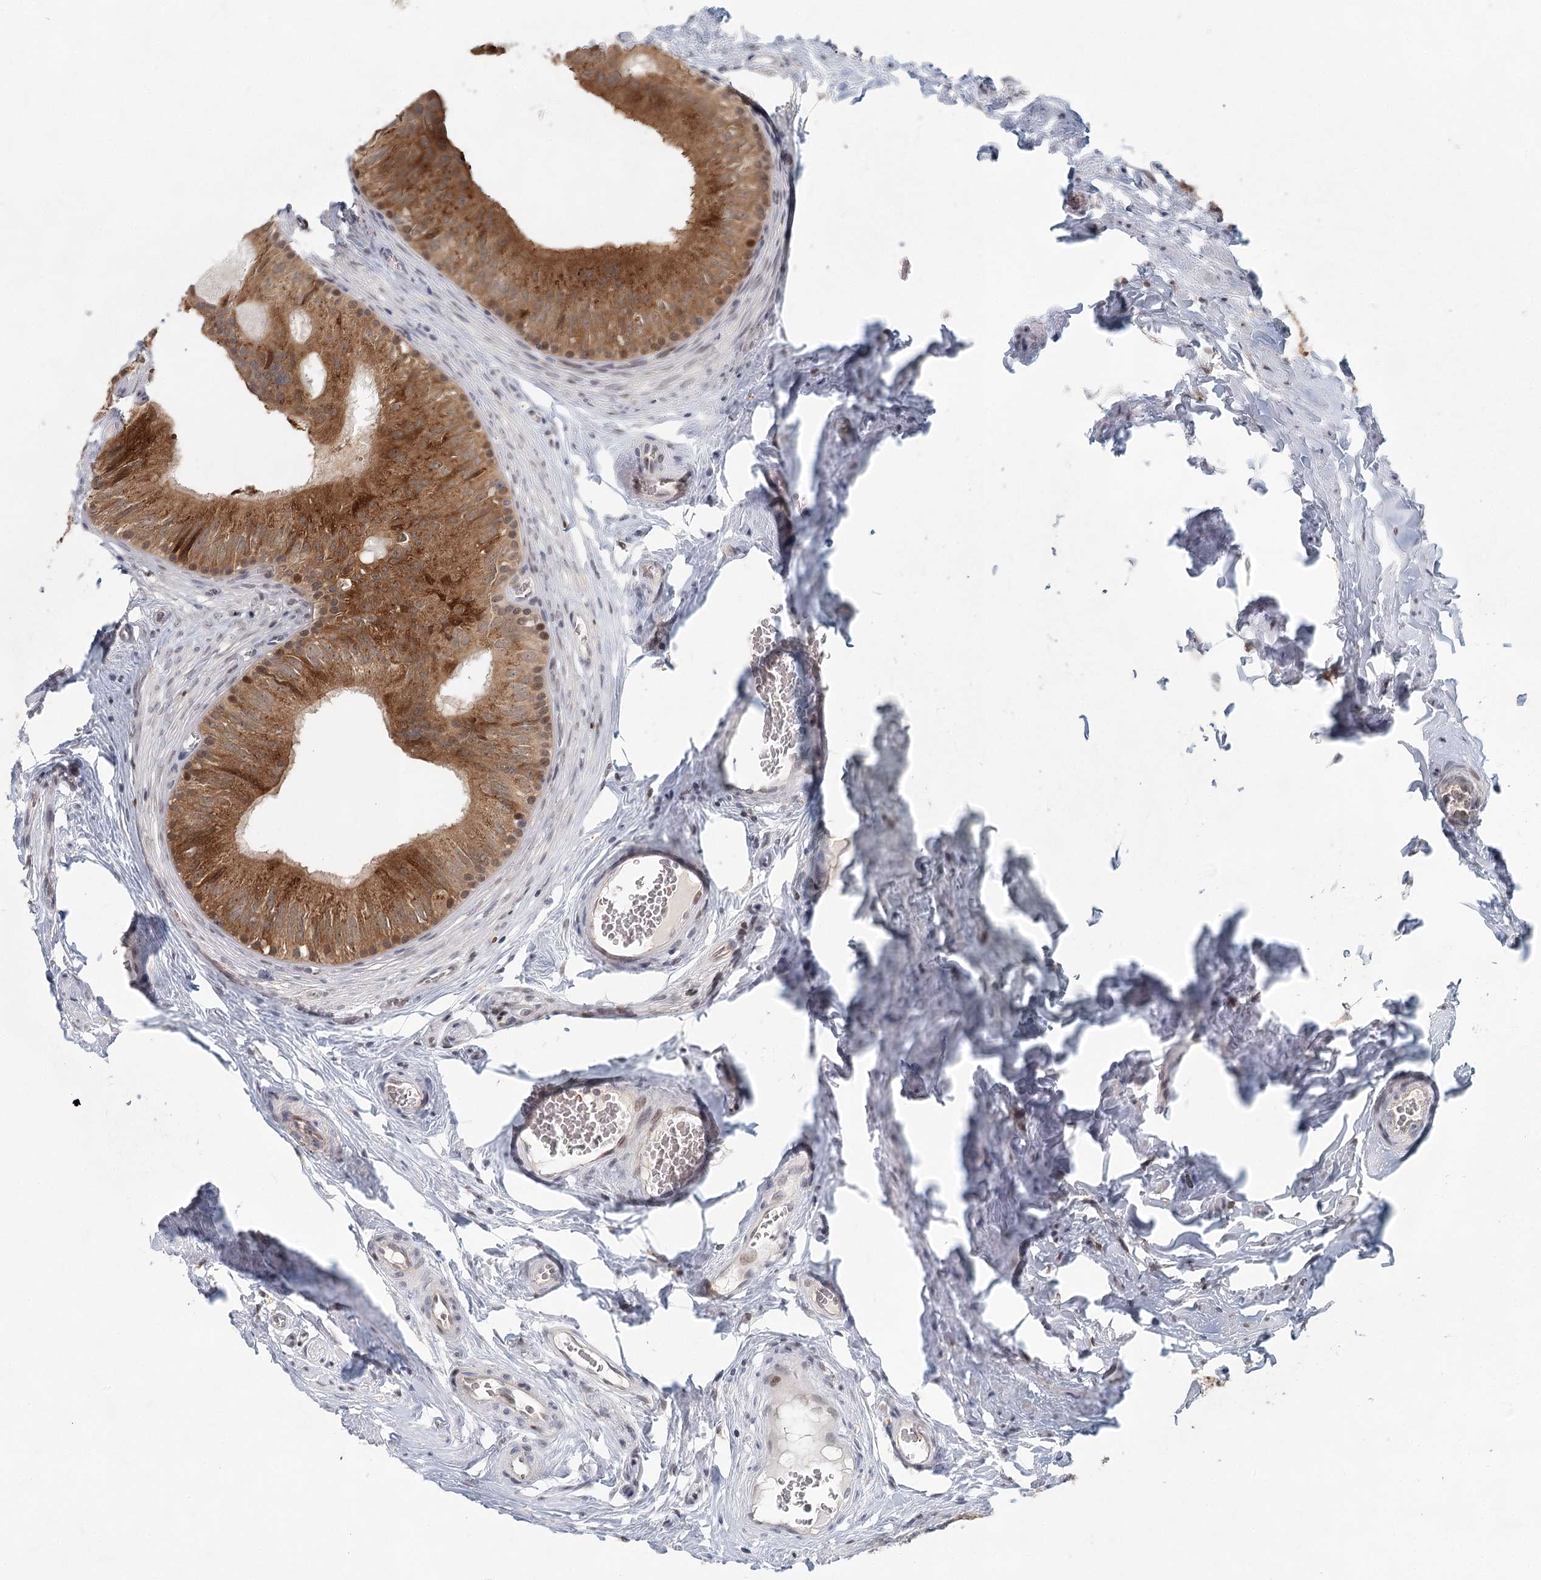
{"staining": {"intensity": "strong", "quantity": ">75%", "location": "cytoplasmic/membranous"}, "tissue": "epididymis", "cell_type": "Glandular cells", "image_type": "normal", "snomed": [{"axis": "morphology", "description": "Normal tissue, NOS"}, {"axis": "topography", "description": "Epididymis"}], "caption": "This histopathology image reveals IHC staining of normal epididymis, with high strong cytoplasmic/membranous expression in about >75% of glandular cells.", "gene": "ADK", "patient": {"sex": "male", "age": 46}}